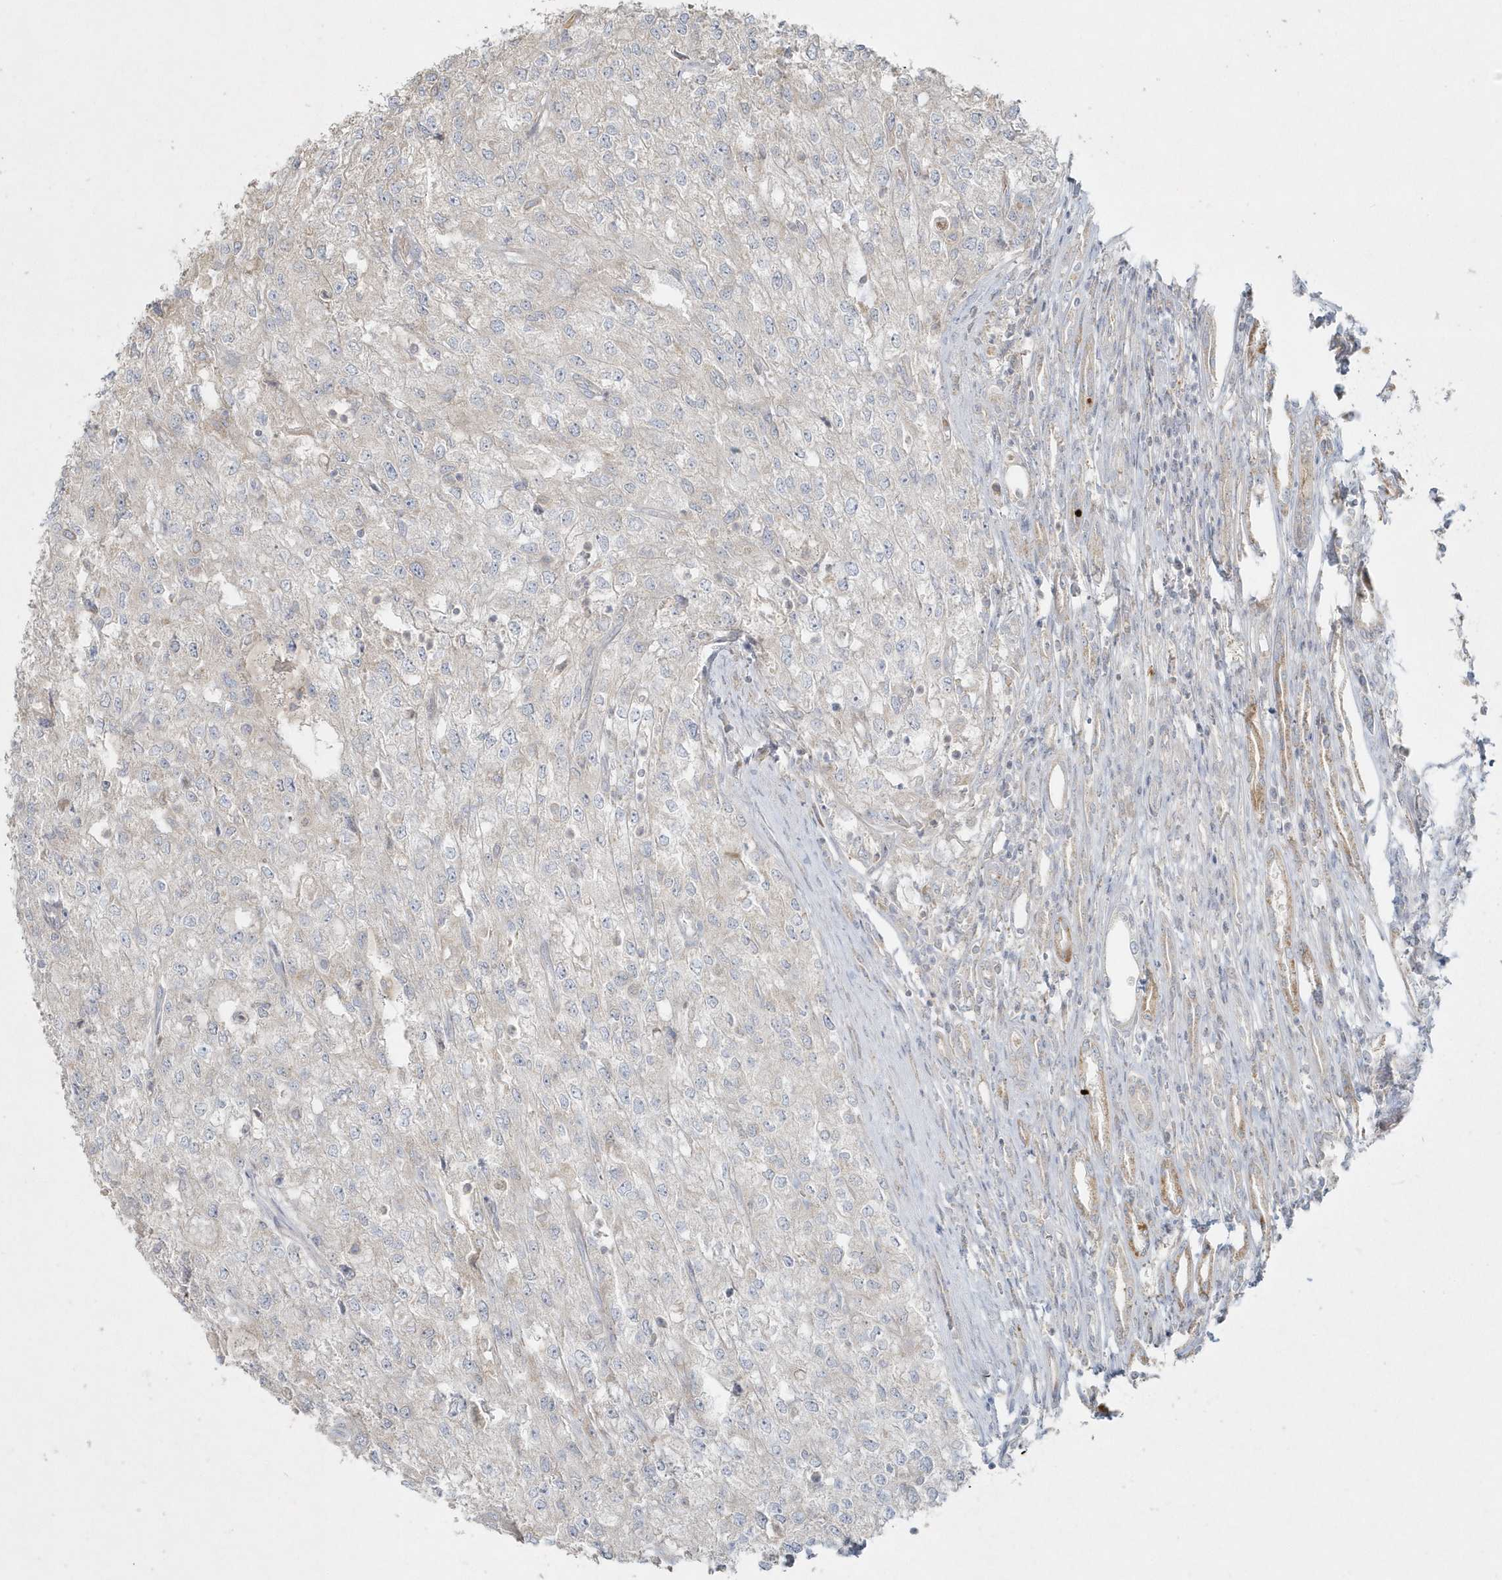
{"staining": {"intensity": "negative", "quantity": "none", "location": "none"}, "tissue": "renal cancer", "cell_type": "Tumor cells", "image_type": "cancer", "snomed": [{"axis": "morphology", "description": "Adenocarcinoma, NOS"}, {"axis": "topography", "description": "Kidney"}], "caption": "Renal adenocarcinoma was stained to show a protein in brown. There is no significant positivity in tumor cells. (Stains: DAB (3,3'-diaminobenzidine) IHC with hematoxylin counter stain, Microscopy: brightfield microscopy at high magnification).", "gene": "BLTP3A", "patient": {"sex": "female", "age": 54}}